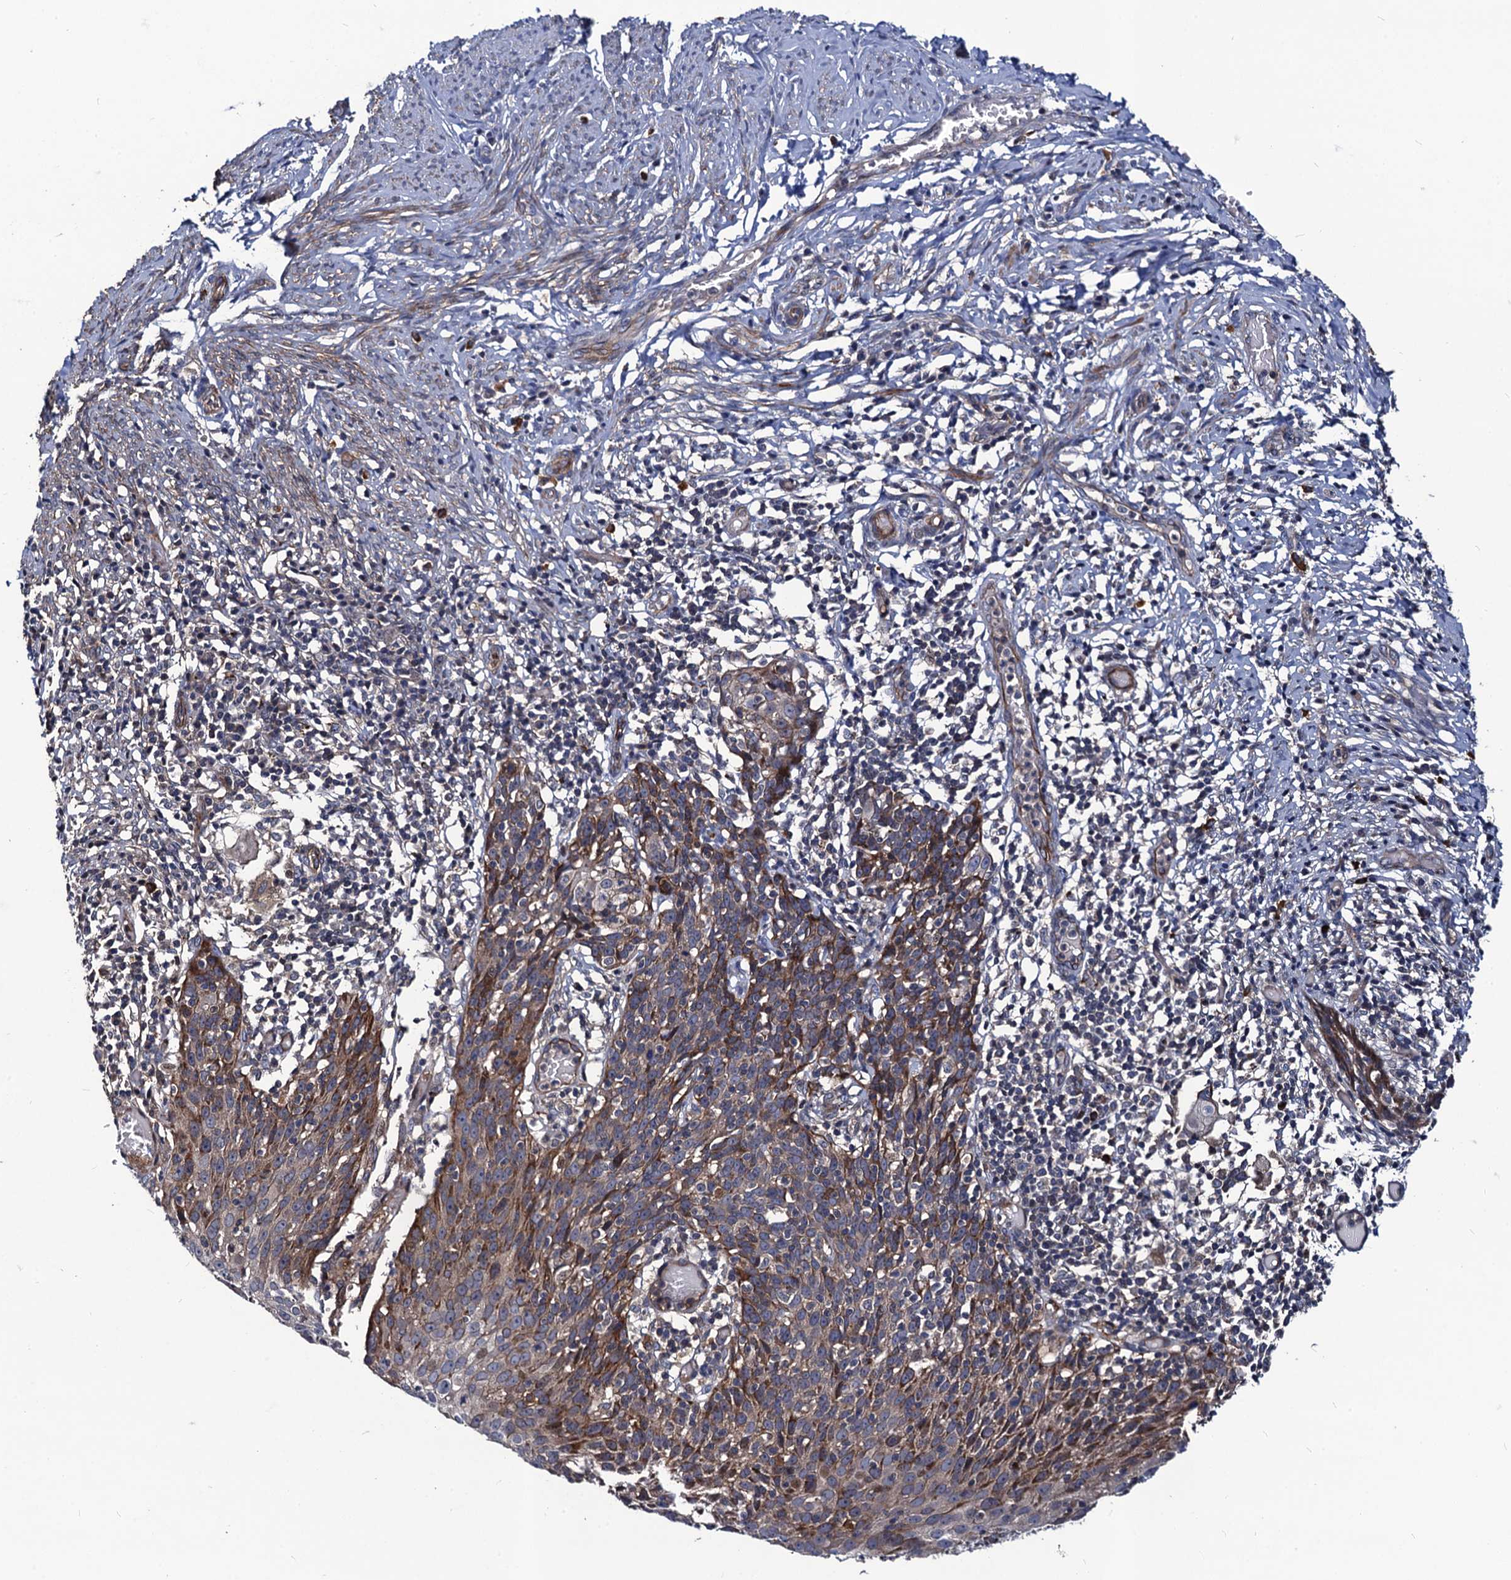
{"staining": {"intensity": "moderate", "quantity": "25%-75%", "location": "cytoplasmic/membranous"}, "tissue": "cervical cancer", "cell_type": "Tumor cells", "image_type": "cancer", "snomed": [{"axis": "morphology", "description": "Squamous cell carcinoma, NOS"}, {"axis": "topography", "description": "Cervix"}], "caption": "An image of human cervical cancer (squamous cell carcinoma) stained for a protein shows moderate cytoplasmic/membranous brown staining in tumor cells.", "gene": "KXD1", "patient": {"sex": "female", "age": 50}}